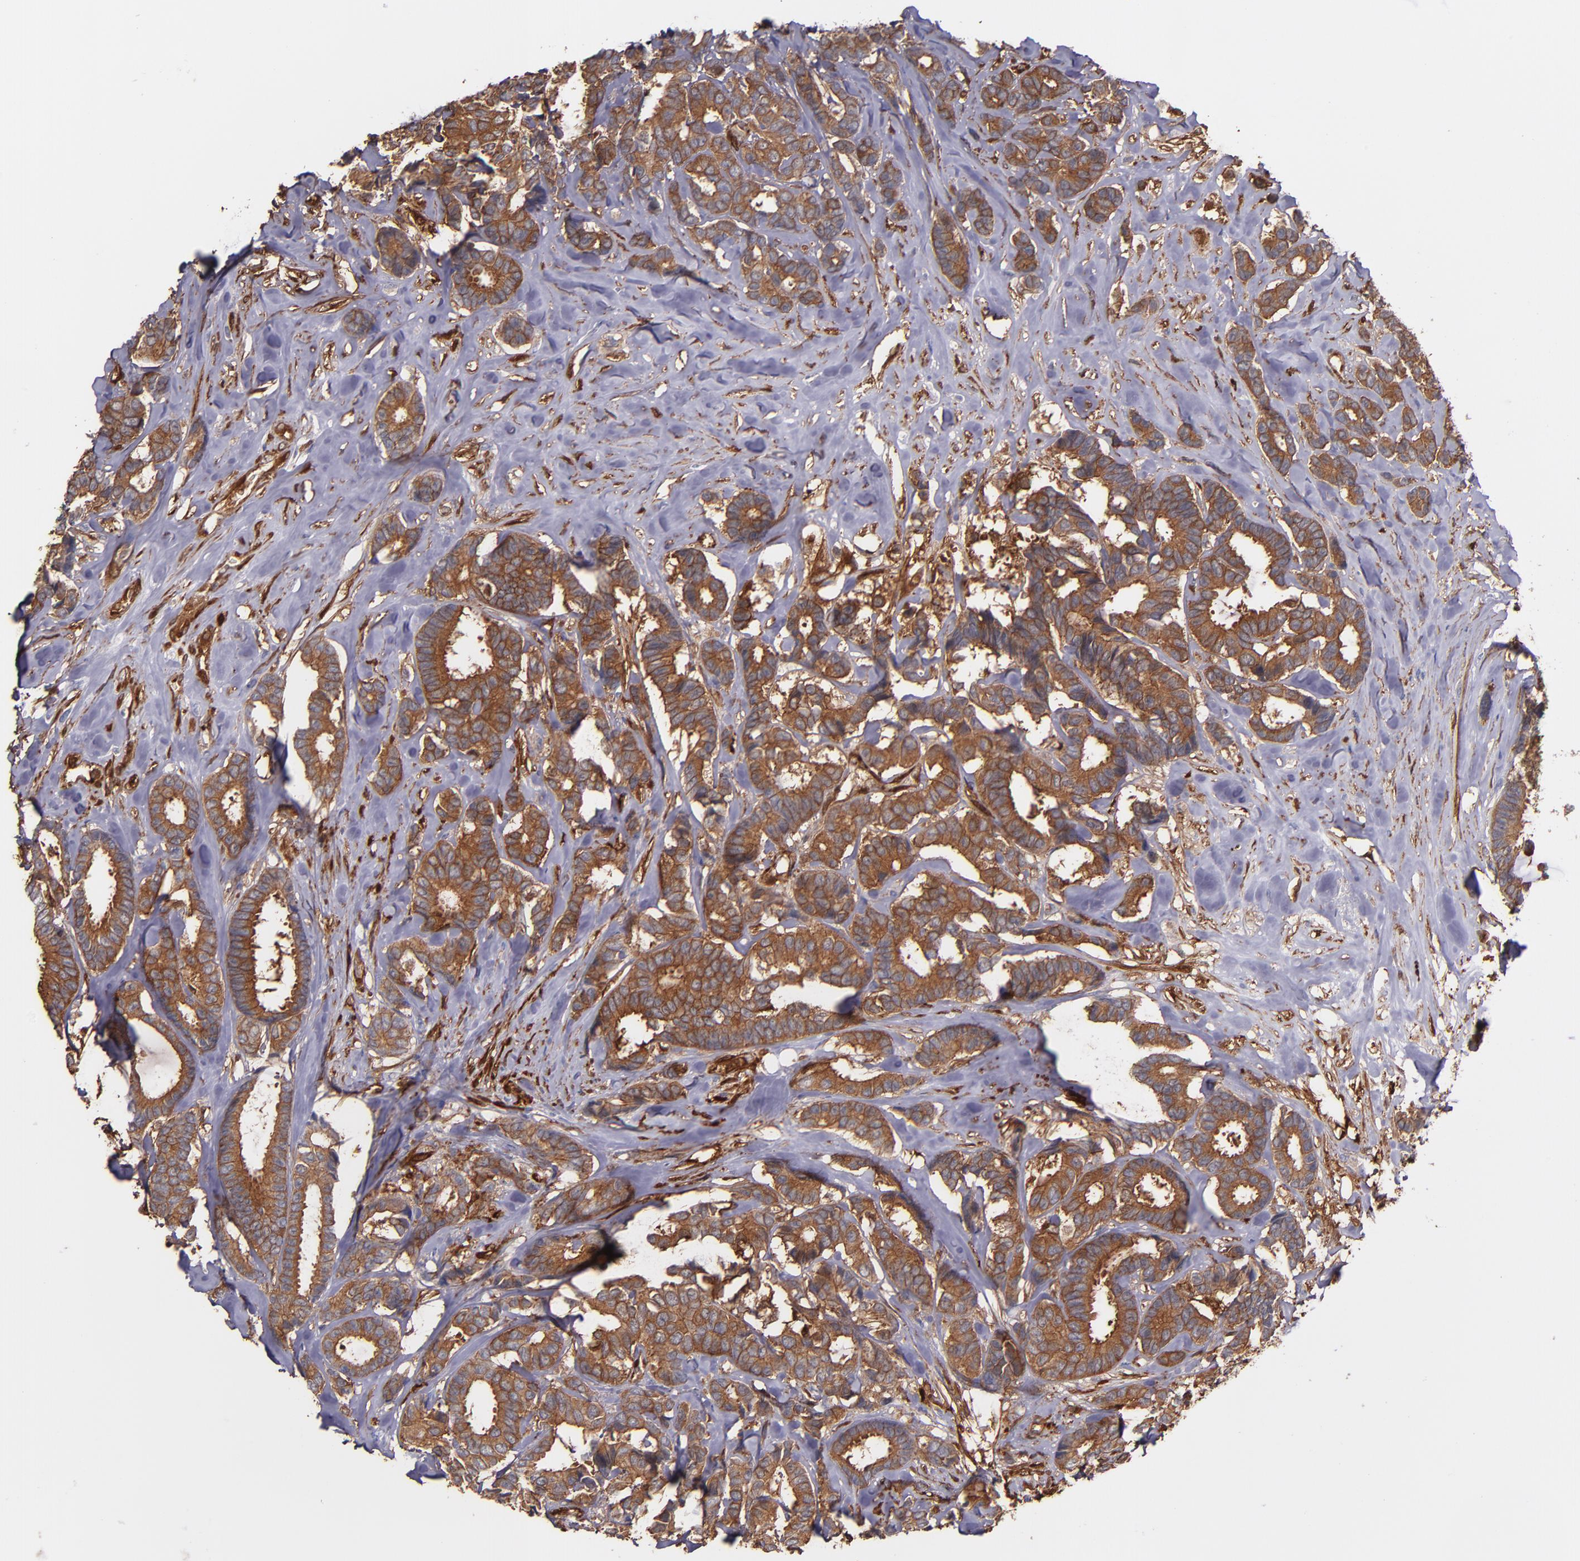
{"staining": {"intensity": "moderate", "quantity": ">75%", "location": "cytoplasmic/membranous"}, "tissue": "breast cancer", "cell_type": "Tumor cells", "image_type": "cancer", "snomed": [{"axis": "morphology", "description": "Duct carcinoma"}, {"axis": "topography", "description": "Breast"}], "caption": "Tumor cells exhibit medium levels of moderate cytoplasmic/membranous staining in approximately >75% of cells in human breast infiltrating ductal carcinoma.", "gene": "VCL", "patient": {"sex": "female", "age": 87}}